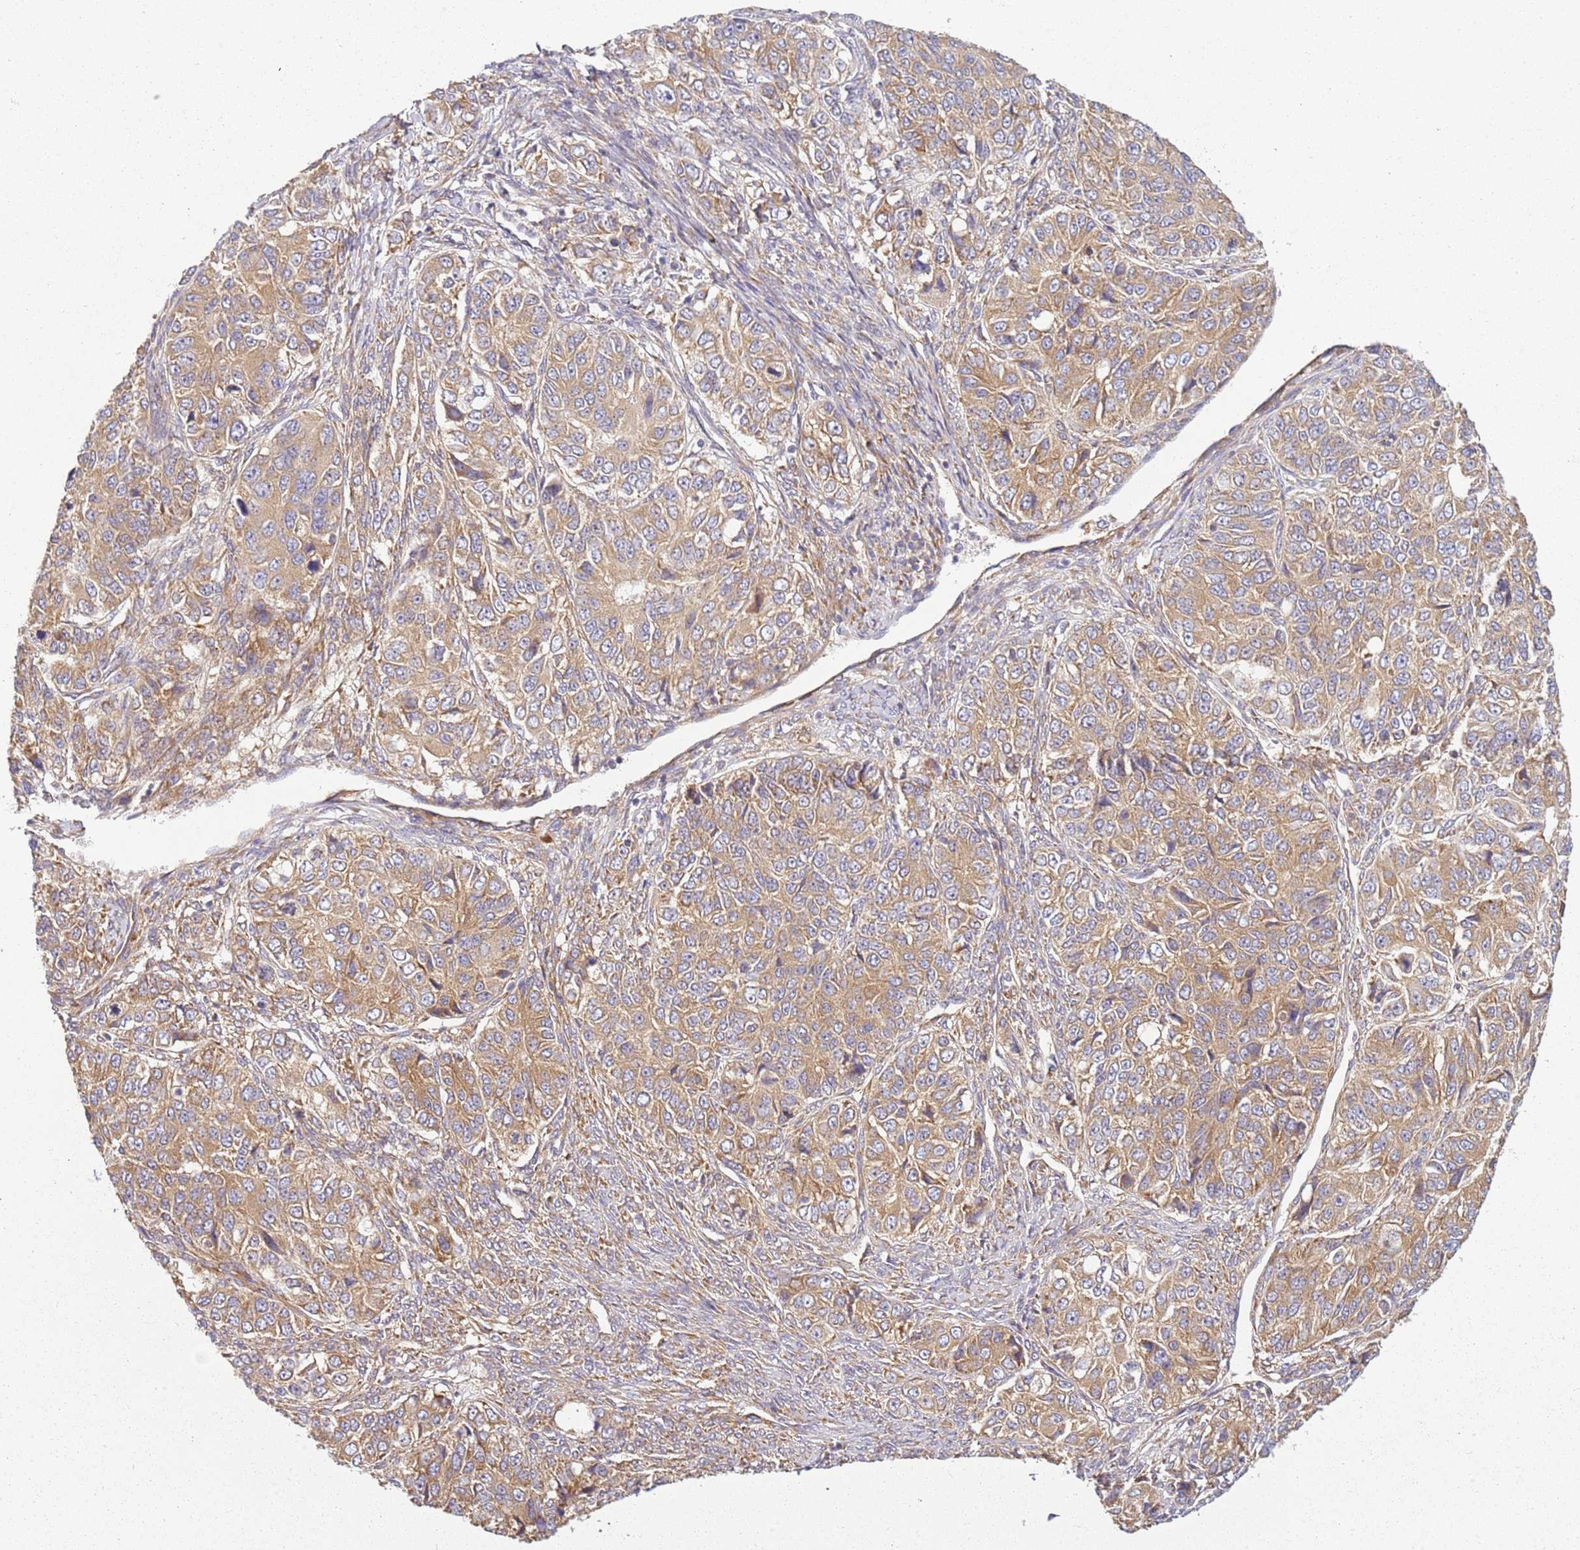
{"staining": {"intensity": "moderate", "quantity": ">75%", "location": "cytoplasmic/membranous"}, "tissue": "ovarian cancer", "cell_type": "Tumor cells", "image_type": "cancer", "snomed": [{"axis": "morphology", "description": "Carcinoma, endometroid"}, {"axis": "topography", "description": "Ovary"}], "caption": "This photomicrograph demonstrates immunohistochemistry staining of human ovarian endometroid carcinoma, with medium moderate cytoplasmic/membranous expression in about >75% of tumor cells.", "gene": "RPS28", "patient": {"sex": "female", "age": 51}}